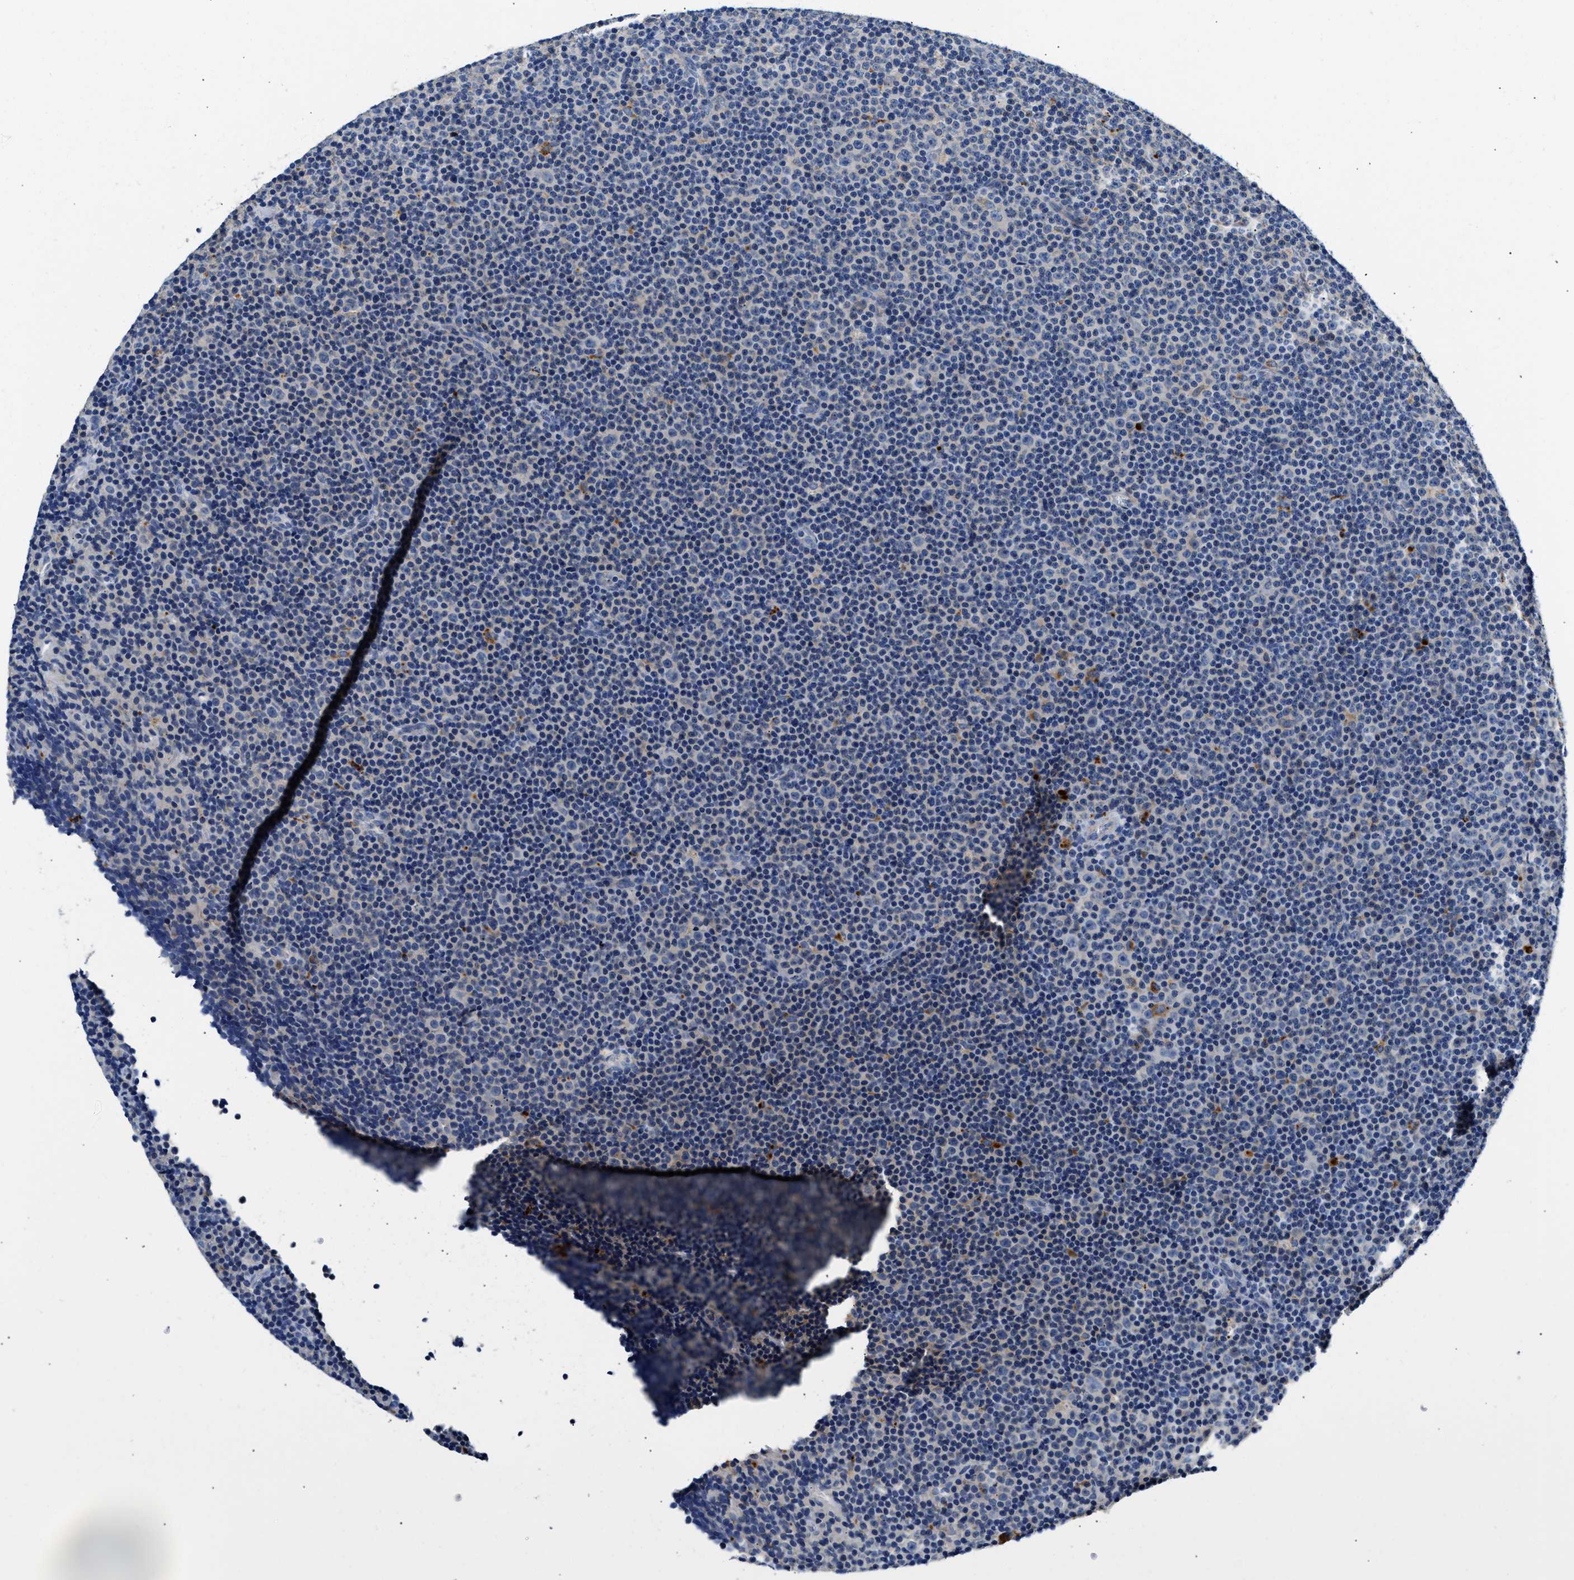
{"staining": {"intensity": "negative", "quantity": "none", "location": "none"}, "tissue": "lymphoma", "cell_type": "Tumor cells", "image_type": "cancer", "snomed": [{"axis": "morphology", "description": "Malignant lymphoma, non-Hodgkin's type, Low grade"}, {"axis": "topography", "description": "Lymph node"}], "caption": "This is an IHC image of human lymphoma. There is no staining in tumor cells.", "gene": "ACADVL", "patient": {"sex": "female", "age": 67}}